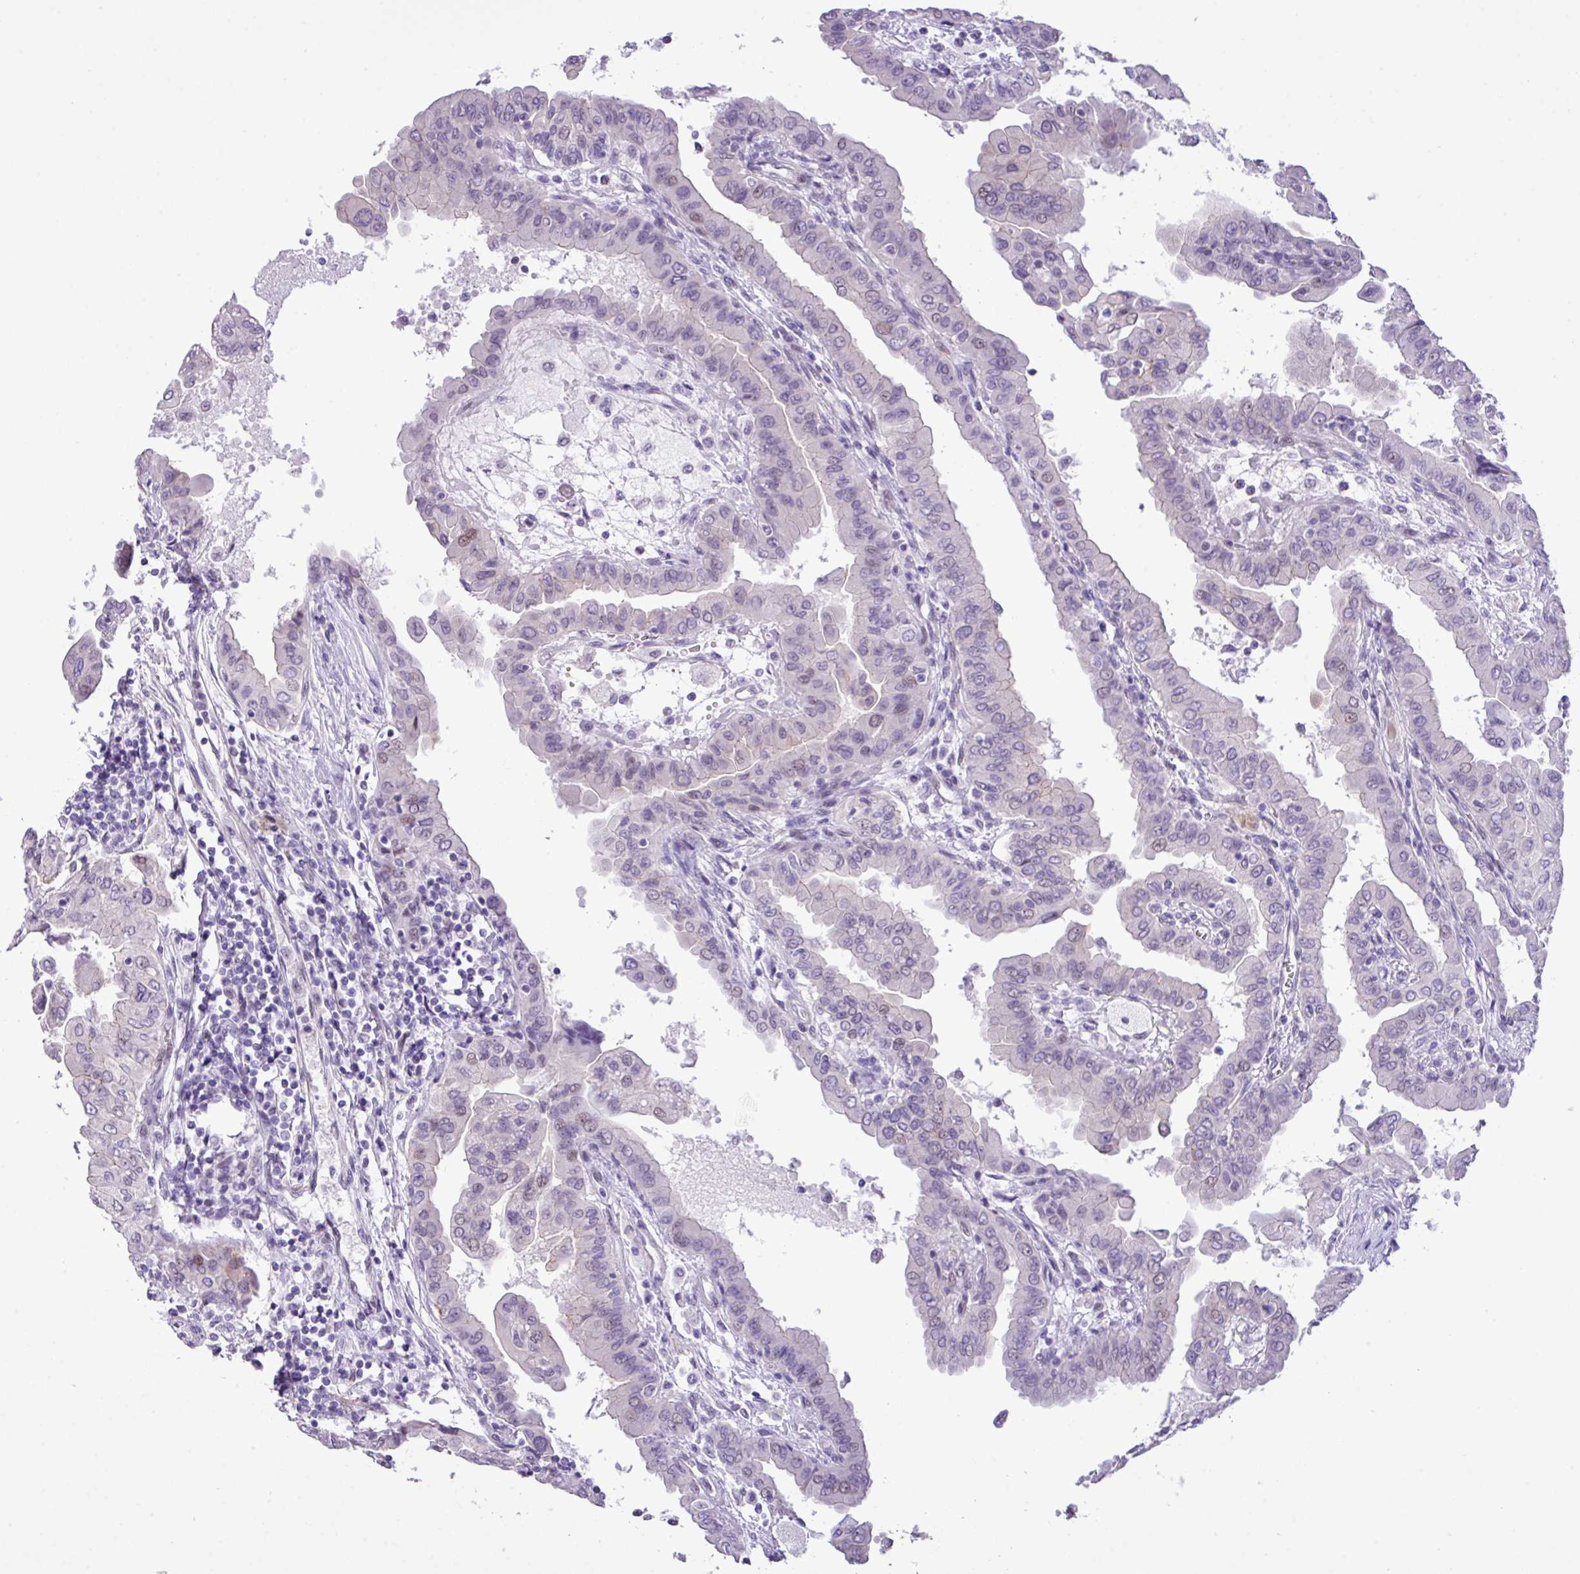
{"staining": {"intensity": "weak", "quantity": "<25%", "location": "nuclear"}, "tissue": "thyroid cancer", "cell_type": "Tumor cells", "image_type": "cancer", "snomed": [{"axis": "morphology", "description": "Papillary adenocarcinoma, NOS"}, {"axis": "topography", "description": "Thyroid gland"}], "caption": "Immunohistochemistry of thyroid cancer (papillary adenocarcinoma) shows no expression in tumor cells.", "gene": "YLPM1", "patient": {"sex": "male", "age": 33}}